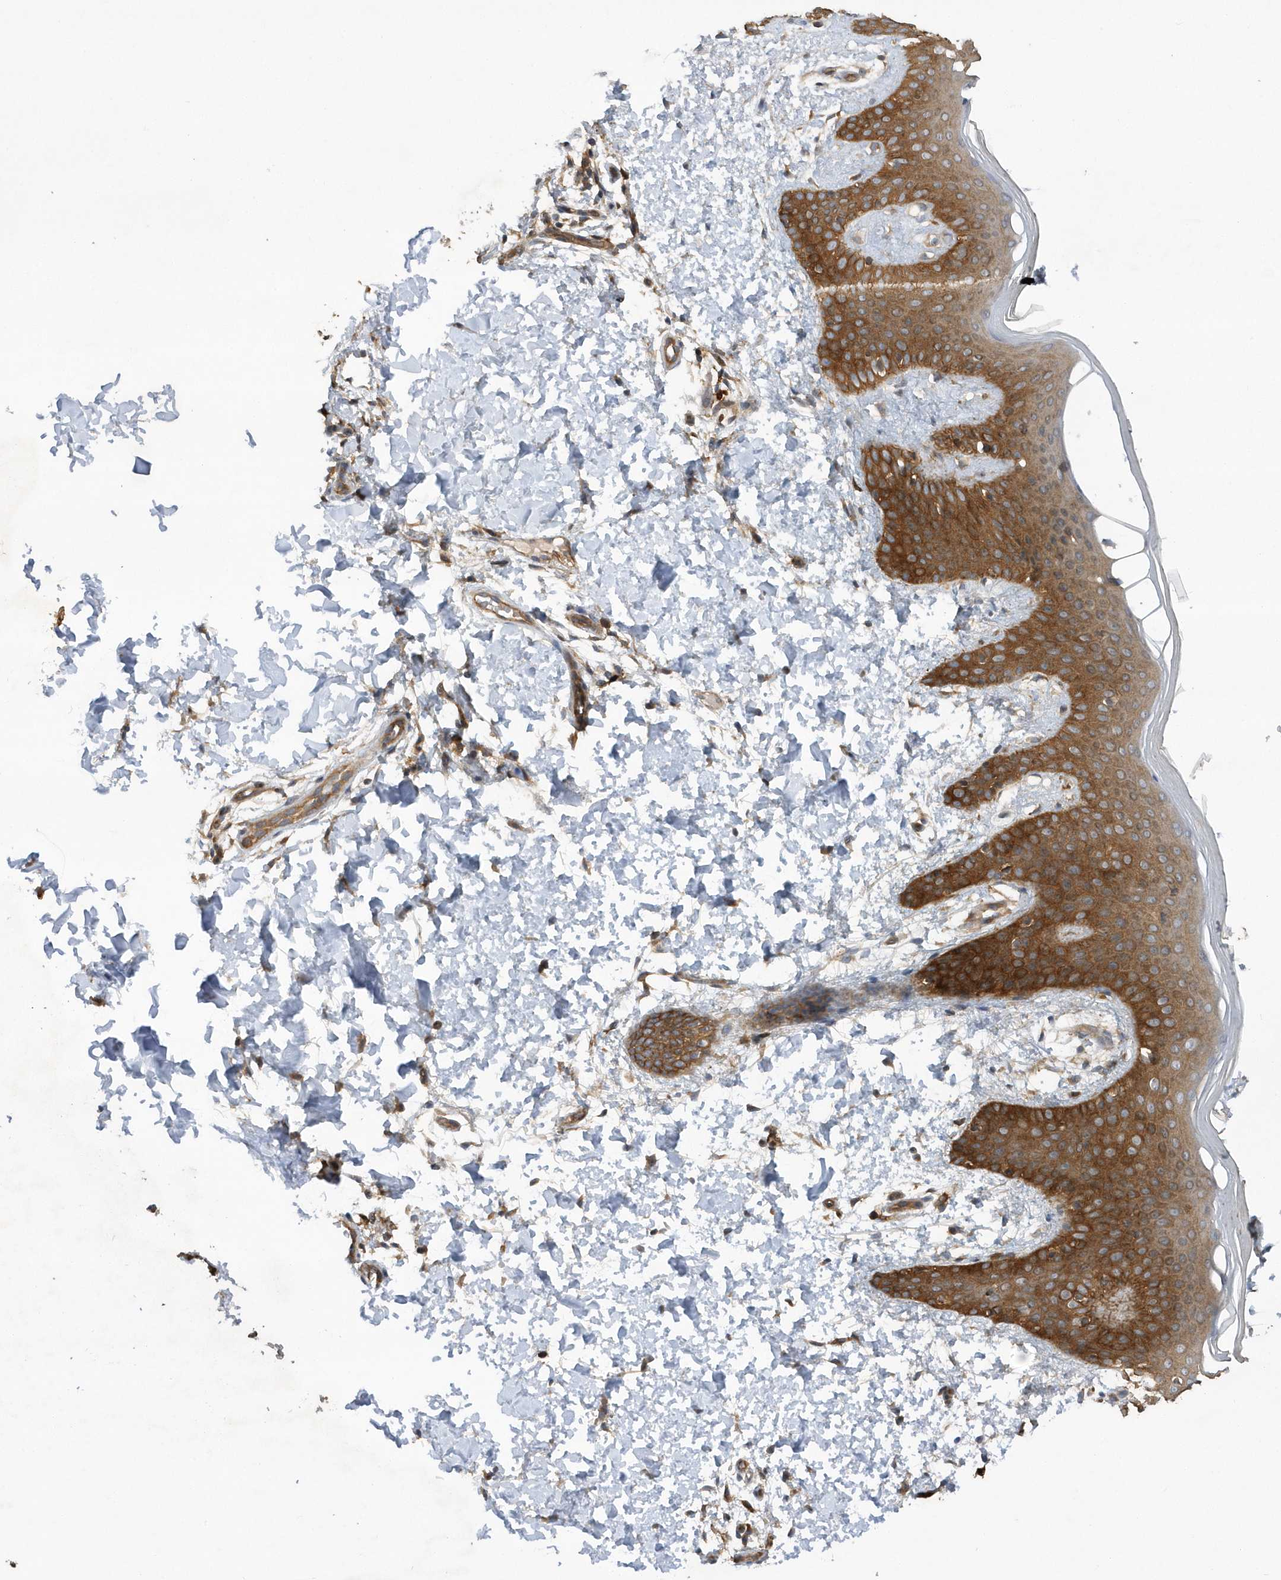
{"staining": {"intensity": "moderate", "quantity": ">75%", "location": "cytoplasmic/membranous"}, "tissue": "skin", "cell_type": "Fibroblasts", "image_type": "normal", "snomed": [{"axis": "morphology", "description": "Normal tissue, NOS"}, {"axis": "topography", "description": "Skin"}], "caption": "Immunohistochemistry histopathology image of unremarkable skin: skin stained using IHC reveals medium levels of moderate protein expression localized specifically in the cytoplasmic/membranous of fibroblasts, appearing as a cytoplasmic/membranous brown color.", "gene": "PAICS", "patient": {"sex": "male", "age": 36}}